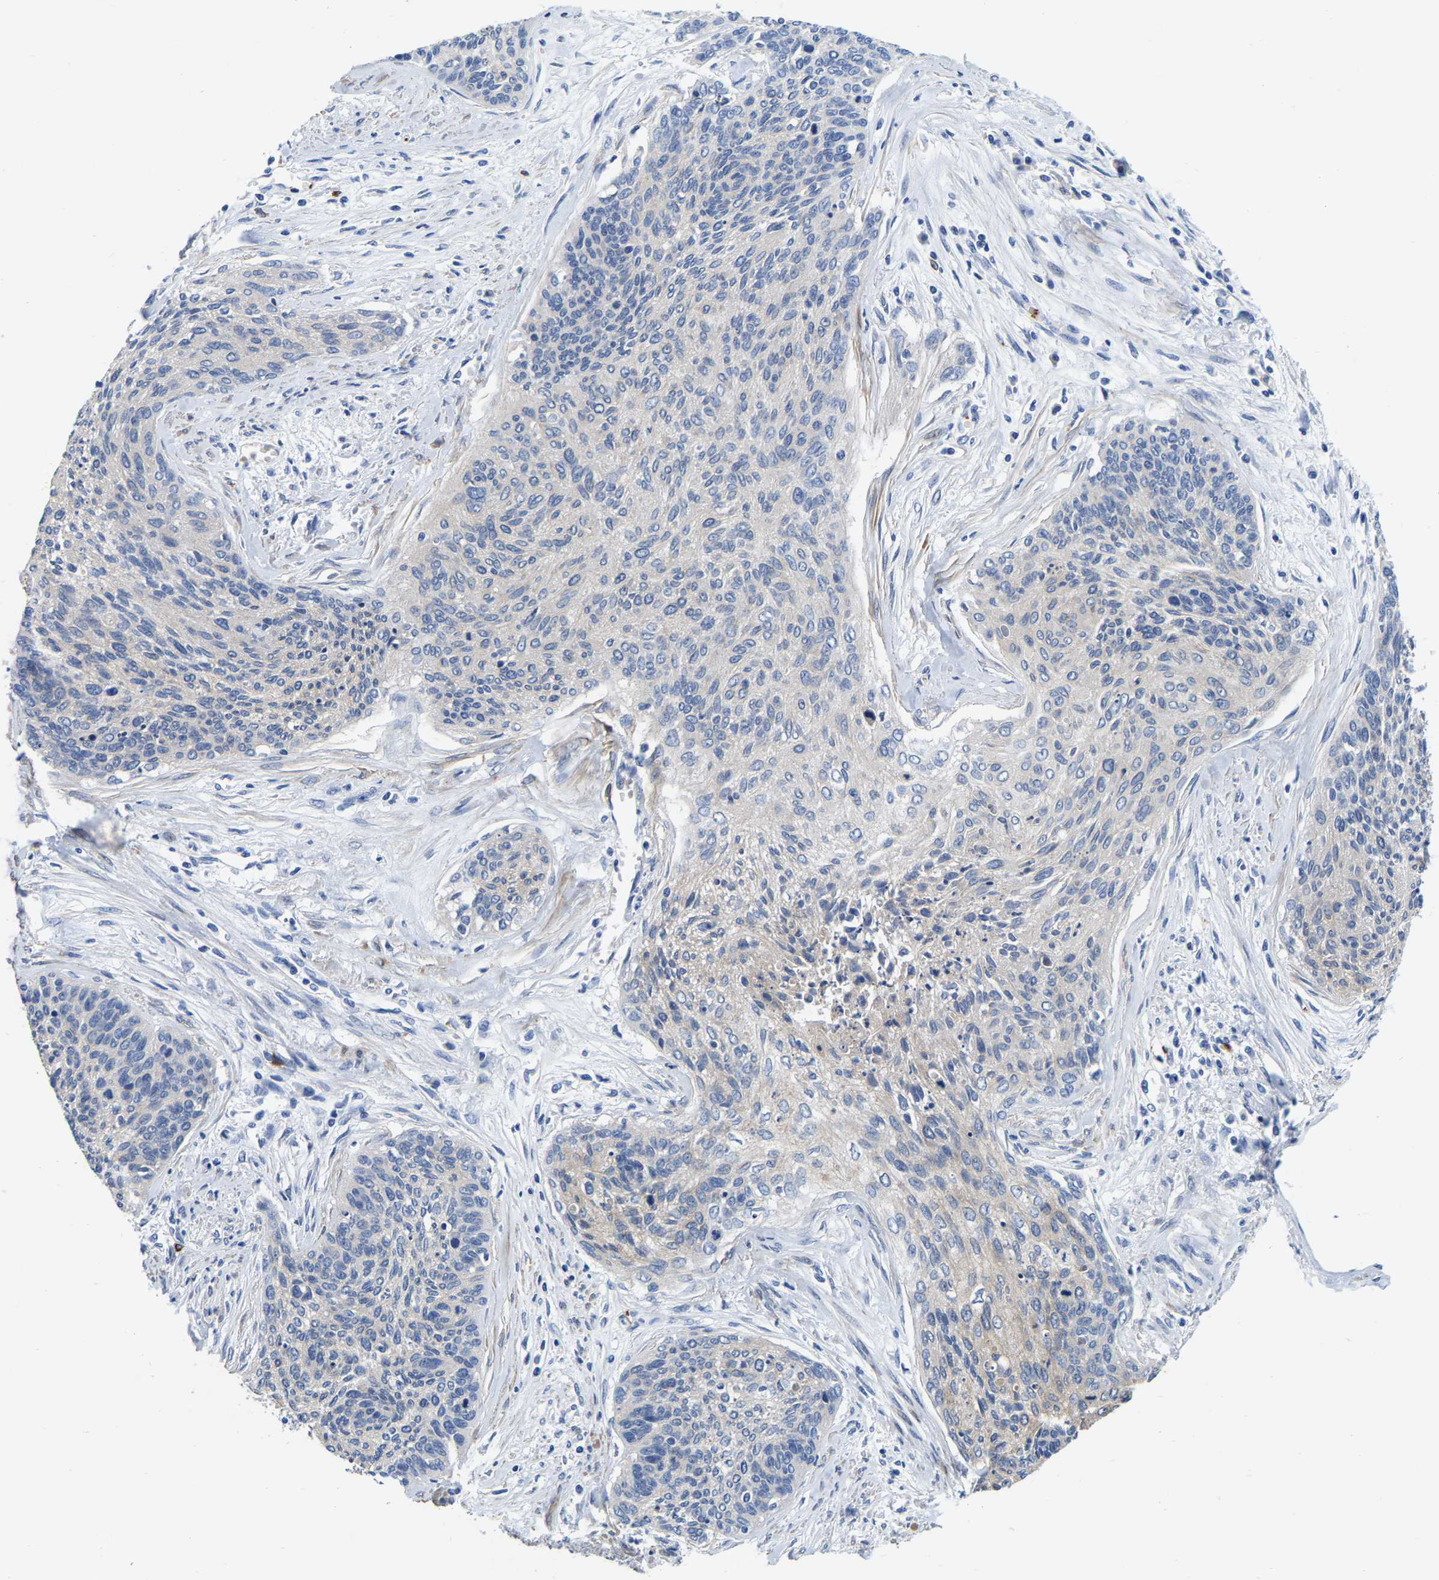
{"staining": {"intensity": "negative", "quantity": "none", "location": "none"}, "tissue": "cervical cancer", "cell_type": "Tumor cells", "image_type": "cancer", "snomed": [{"axis": "morphology", "description": "Squamous cell carcinoma, NOS"}, {"axis": "topography", "description": "Cervix"}], "caption": "IHC of human cervical cancer (squamous cell carcinoma) demonstrates no expression in tumor cells.", "gene": "RAB27B", "patient": {"sex": "female", "age": 55}}